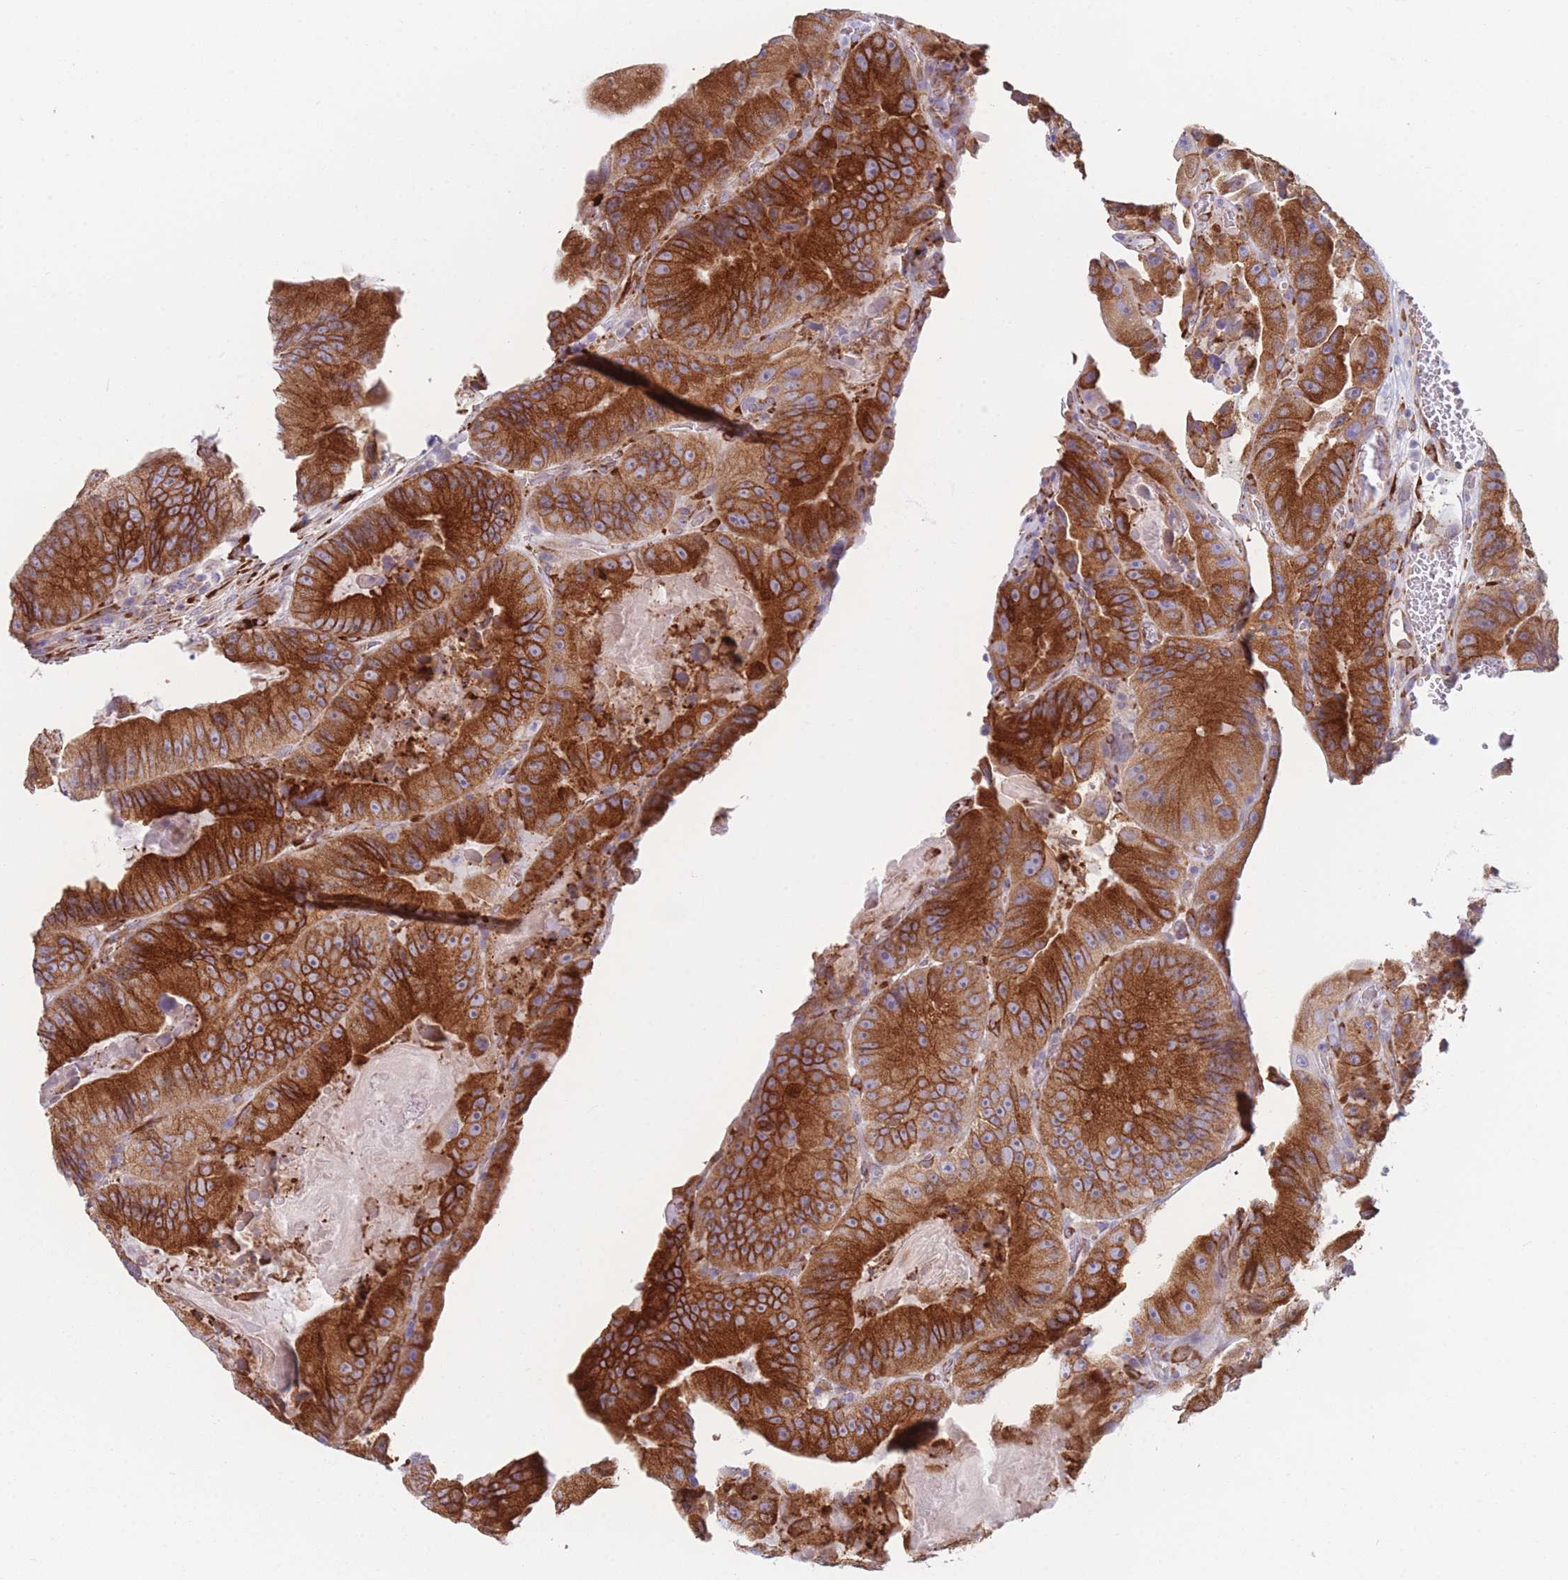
{"staining": {"intensity": "strong", "quantity": ">75%", "location": "cytoplasmic/membranous"}, "tissue": "colorectal cancer", "cell_type": "Tumor cells", "image_type": "cancer", "snomed": [{"axis": "morphology", "description": "Adenocarcinoma, NOS"}, {"axis": "topography", "description": "Colon"}], "caption": "Human colorectal cancer stained with a brown dye exhibits strong cytoplasmic/membranous positive expression in about >75% of tumor cells.", "gene": "AK9", "patient": {"sex": "female", "age": 86}}